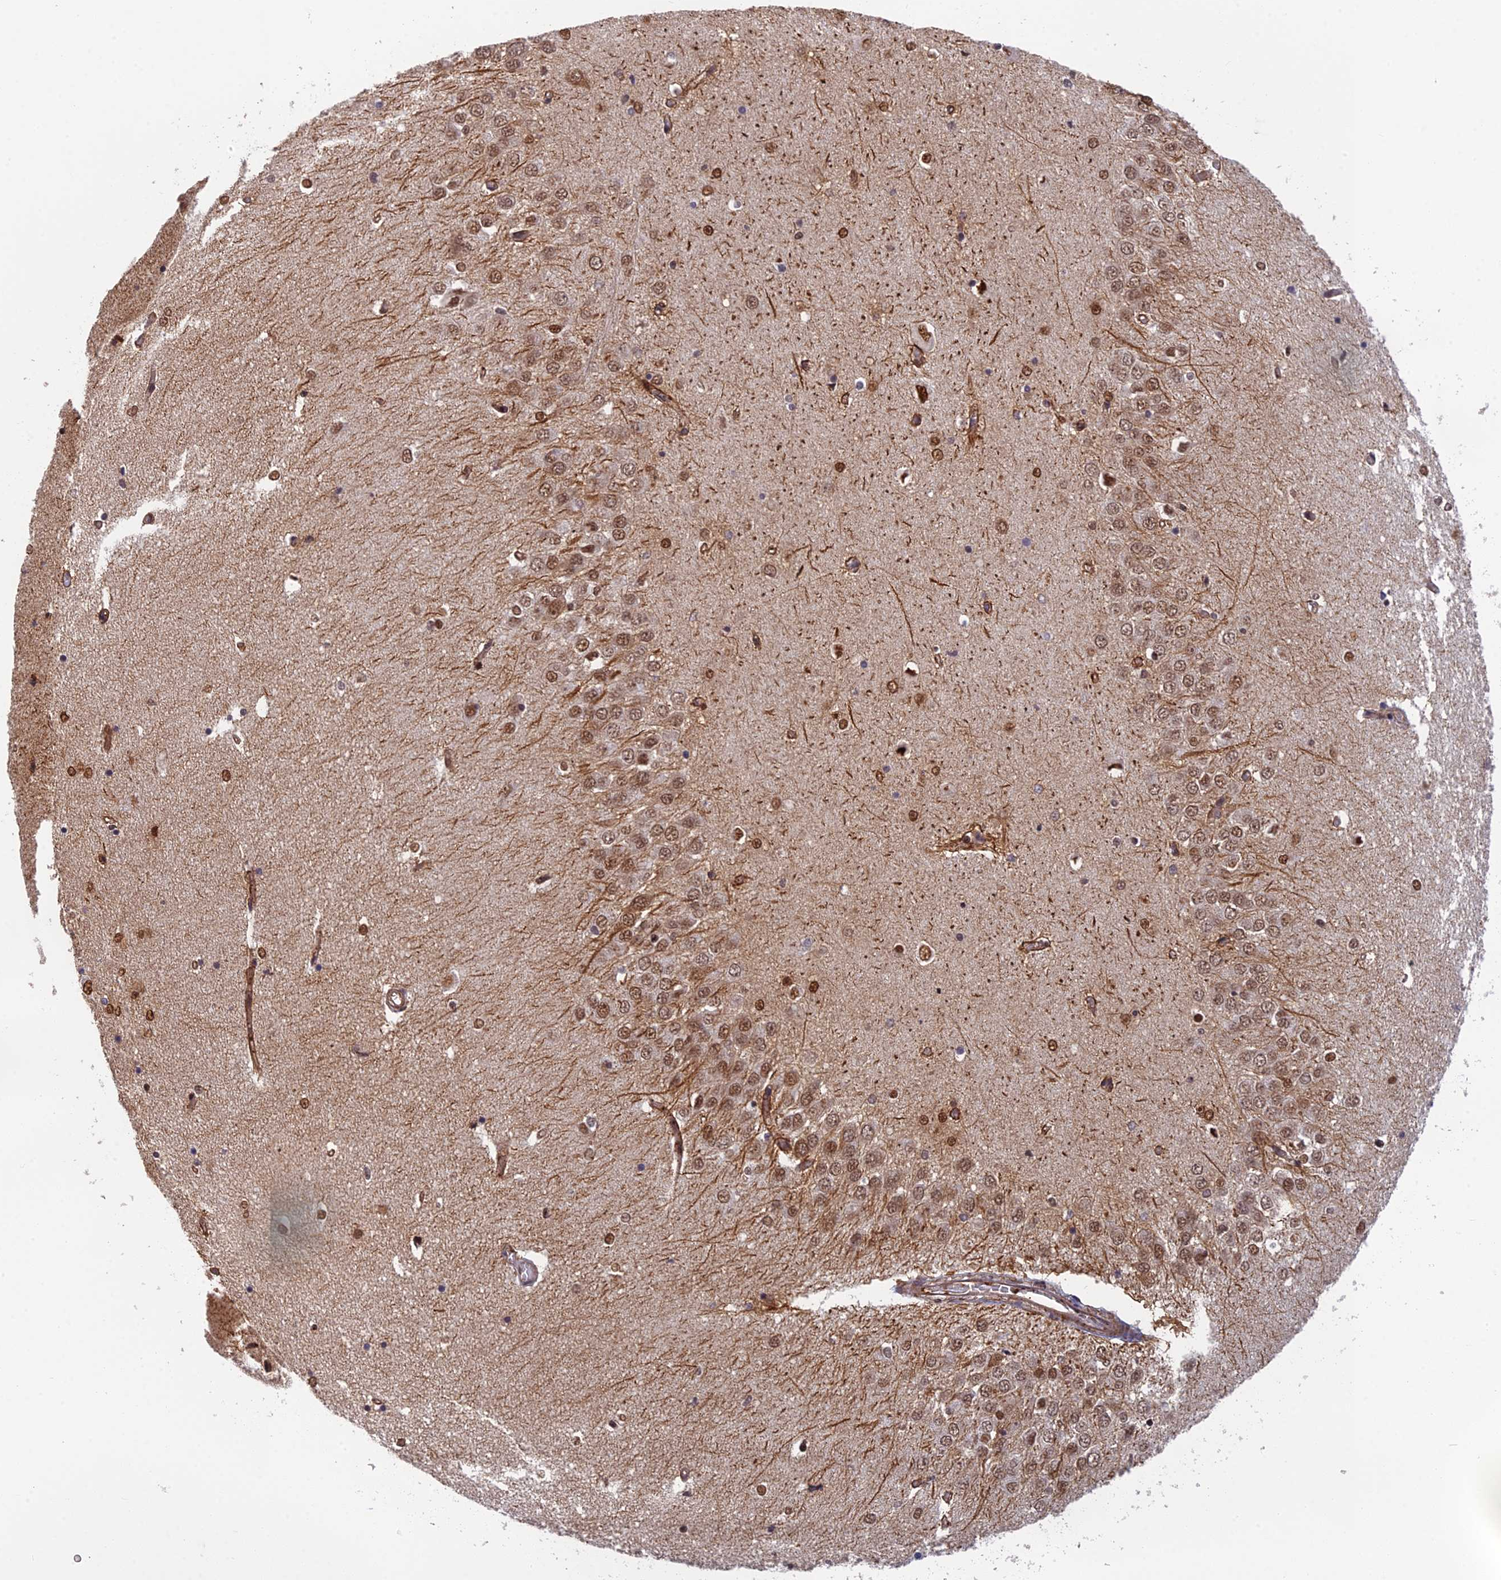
{"staining": {"intensity": "moderate", "quantity": "25%-75%", "location": "nuclear"}, "tissue": "hippocampus", "cell_type": "Glial cells", "image_type": "normal", "snomed": [{"axis": "morphology", "description": "Normal tissue, NOS"}, {"axis": "topography", "description": "Hippocampus"}], "caption": "Hippocampus stained with a protein marker exhibits moderate staining in glial cells.", "gene": "OSBPL1A", "patient": {"sex": "male", "age": 45}}